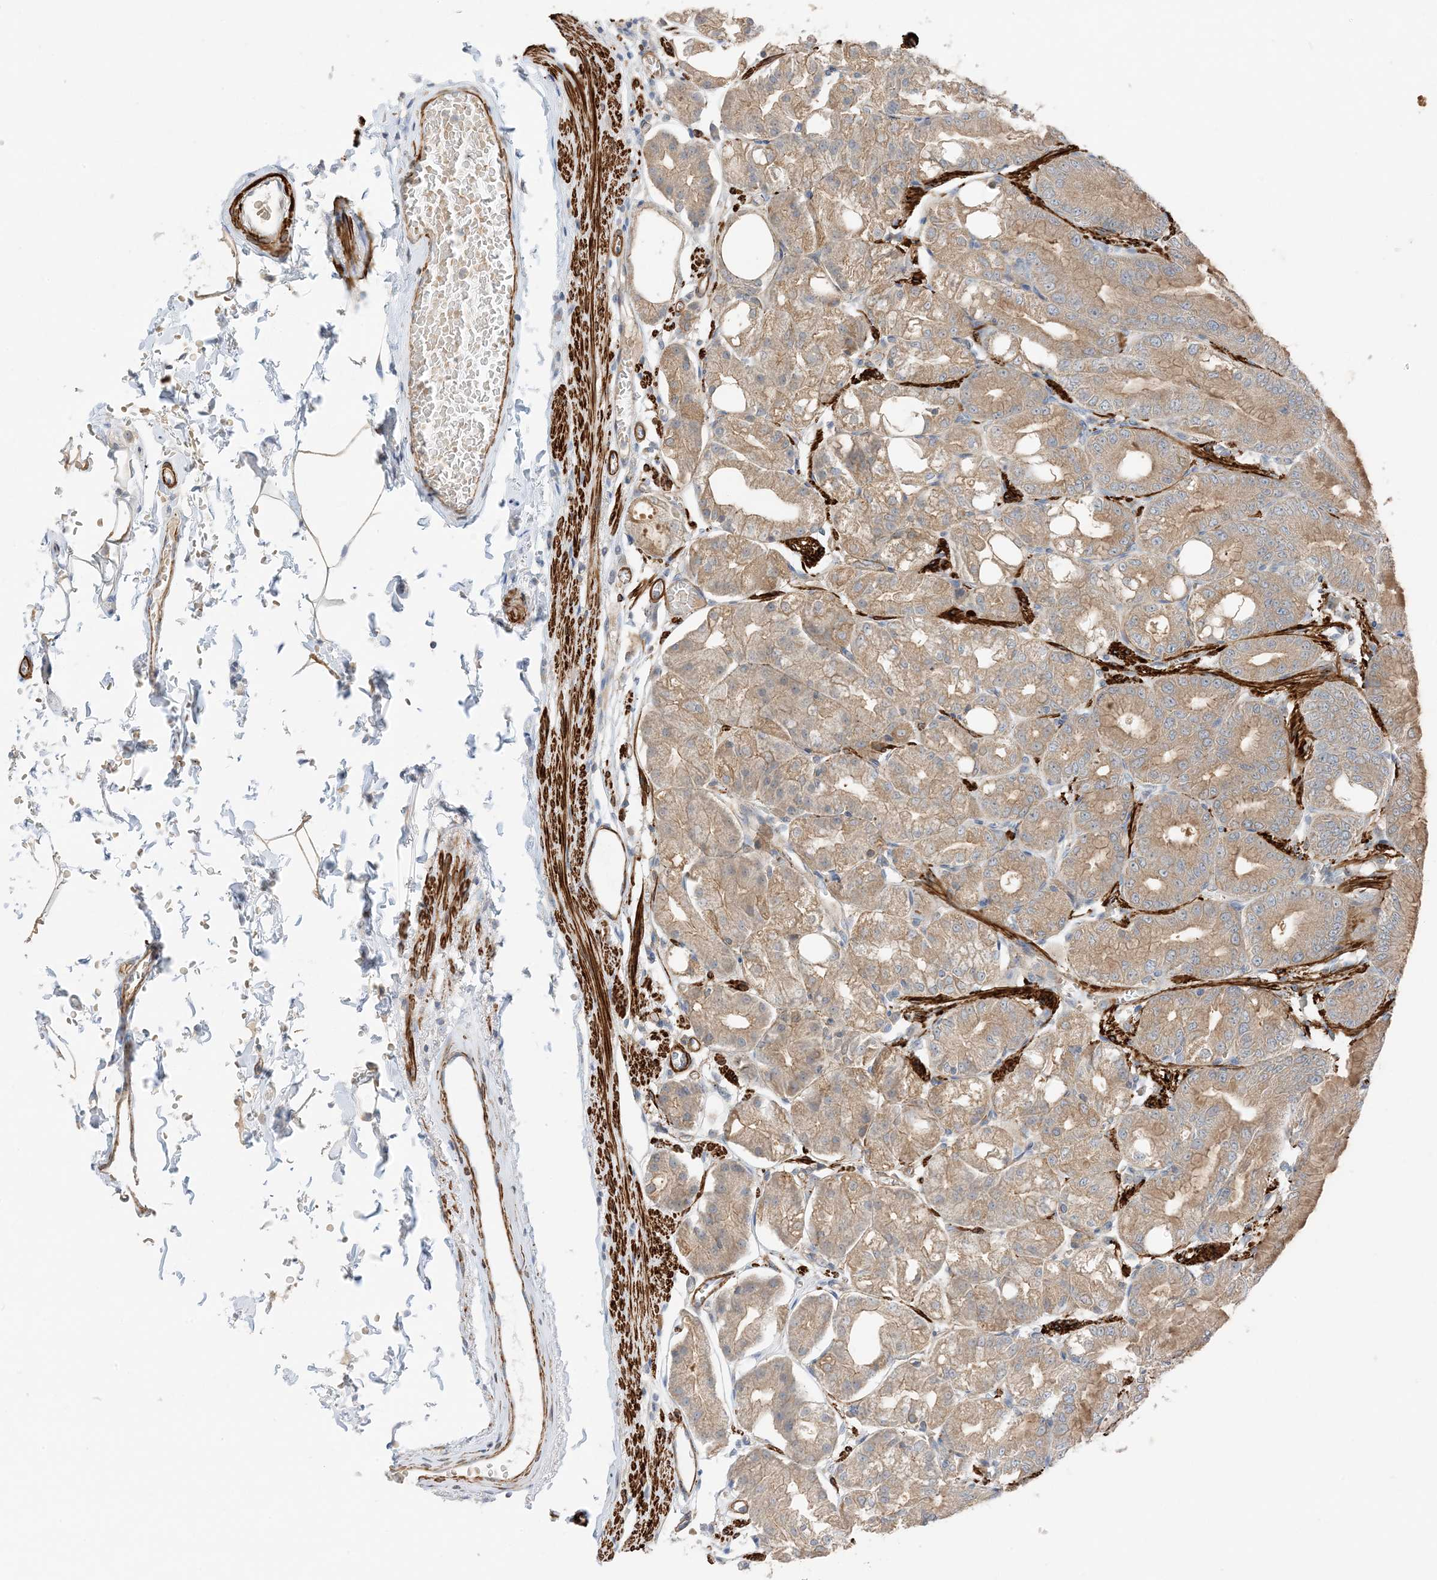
{"staining": {"intensity": "moderate", "quantity": ">75%", "location": "cytoplasmic/membranous"}, "tissue": "stomach", "cell_type": "Glandular cells", "image_type": "normal", "snomed": [{"axis": "morphology", "description": "Normal tissue, NOS"}, {"axis": "topography", "description": "Stomach, lower"}], "caption": "Immunohistochemical staining of benign human stomach demonstrates moderate cytoplasmic/membranous protein expression in about >75% of glandular cells.", "gene": "KIFBP", "patient": {"sex": "male", "age": 71}}